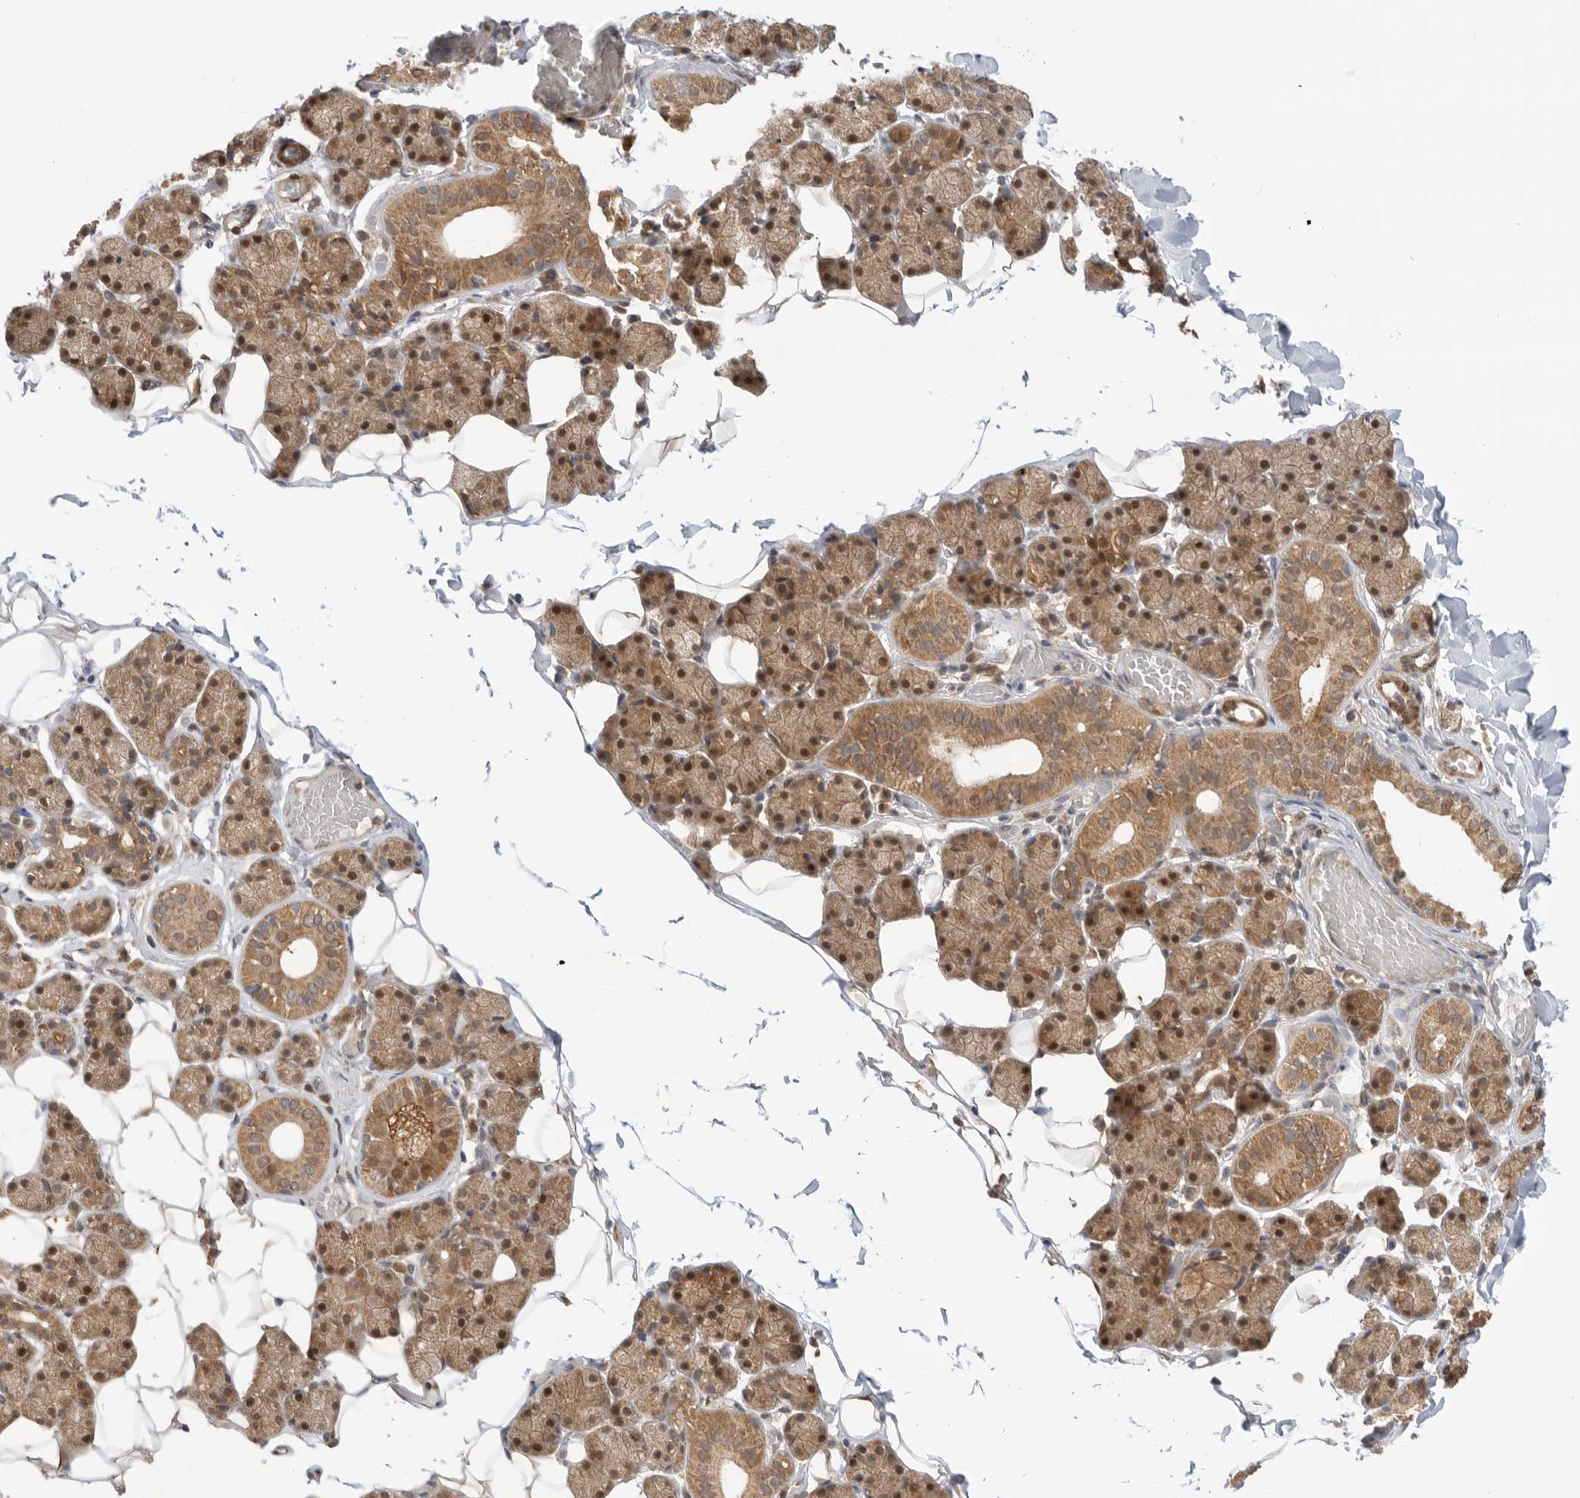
{"staining": {"intensity": "strong", "quantity": ">75%", "location": "cytoplasmic/membranous,nuclear"}, "tissue": "salivary gland", "cell_type": "Glandular cells", "image_type": "normal", "snomed": [{"axis": "morphology", "description": "Normal tissue, NOS"}, {"axis": "topography", "description": "Salivary gland"}], "caption": "This photomicrograph exhibits IHC staining of normal salivary gland, with high strong cytoplasmic/membranous,nuclear expression in approximately >75% of glandular cells.", "gene": "DCAF8", "patient": {"sex": "female", "age": 33}}